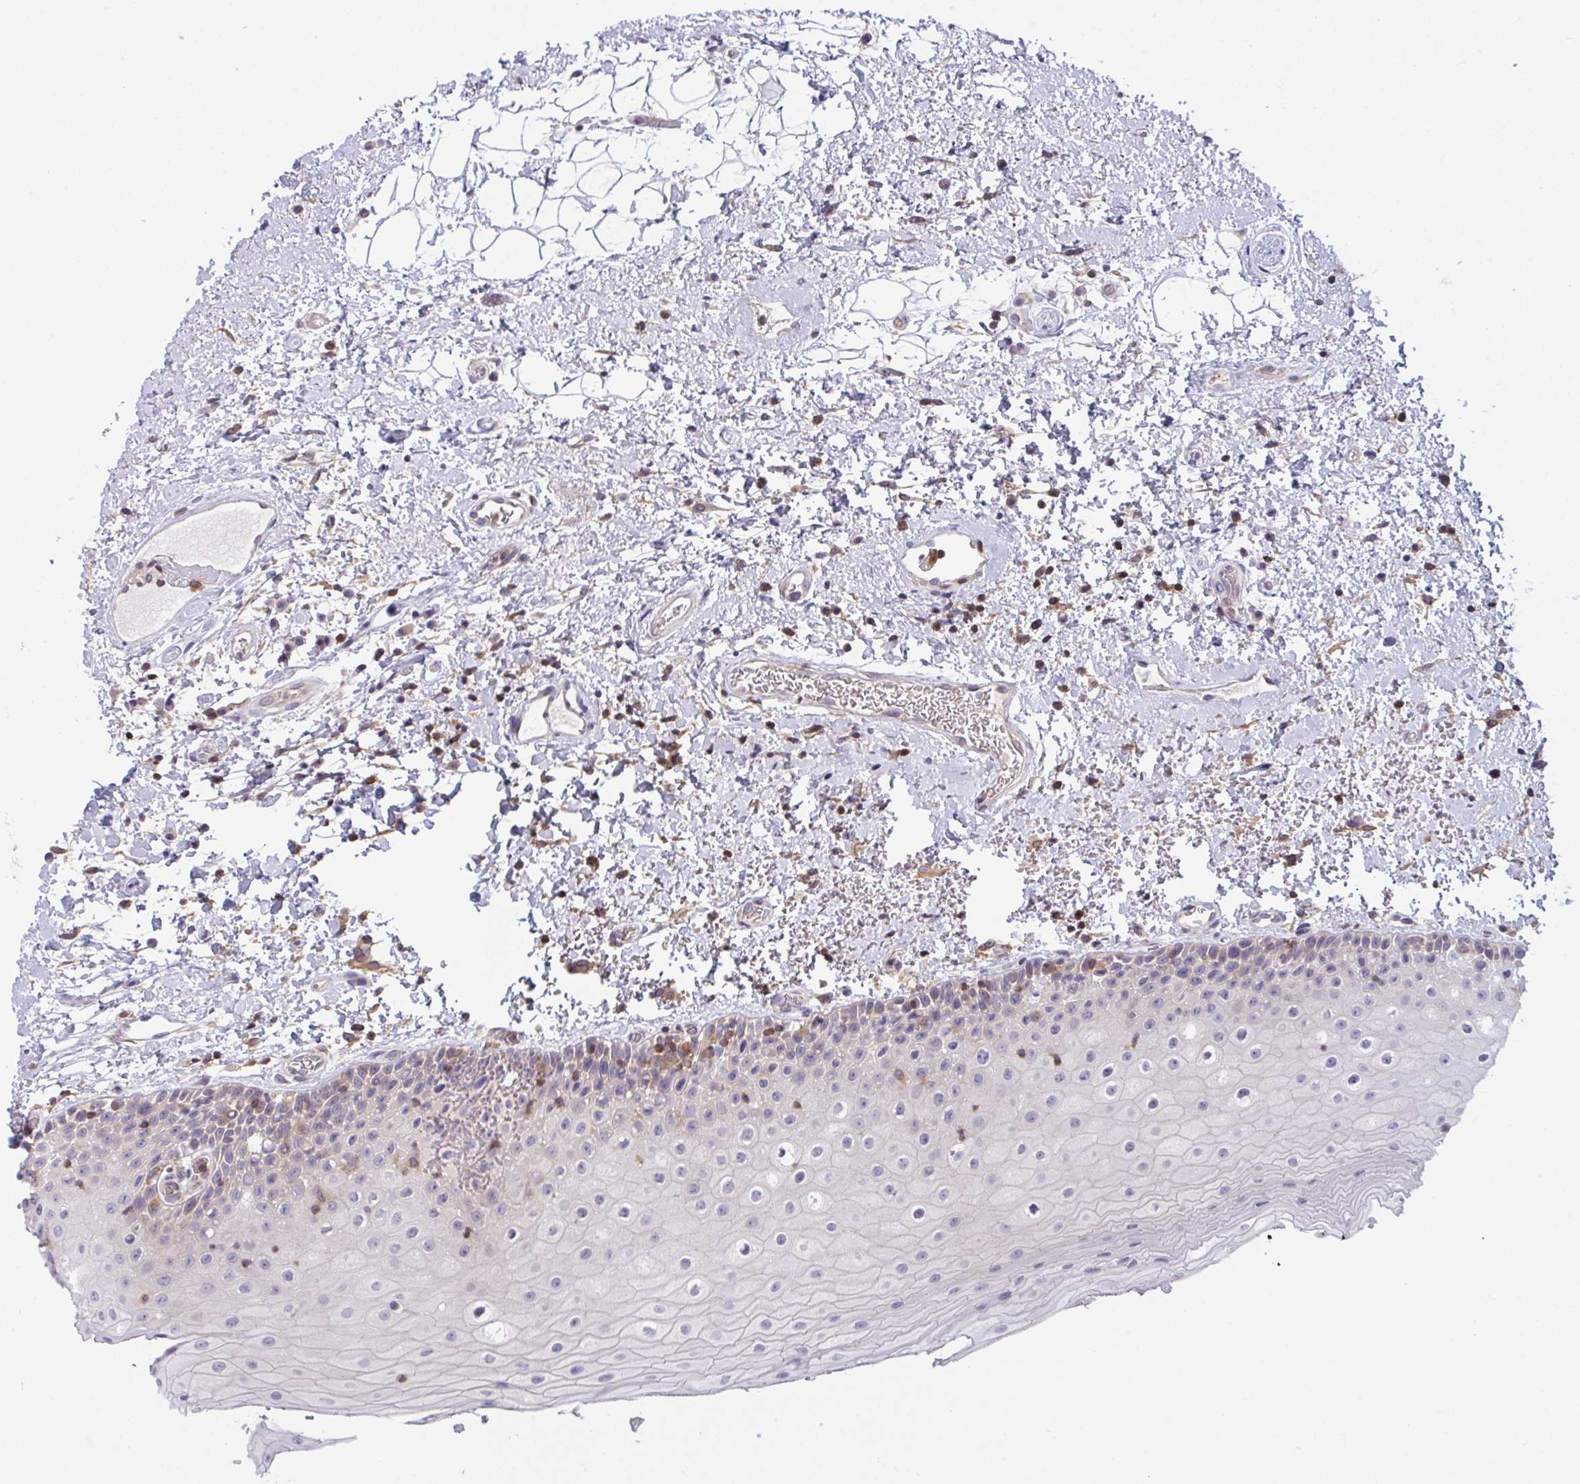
{"staining": {"intensity": "negative", "quantity": "none", "location": "none"}, "tissue": "oral mucosa", "cell_type": "Squamous epithelial cells", "image_type": "normal", "snomed": [{"axis": "morphology", "description": "Normal tissue, NOS"}, {"axis": "topography", "description": "Oral tissue"}], "caption": "Oral mucosa was stained to show a protein in brown. There is no significant positivity in squamous epithelial cells. (DAB immunohistochemistry (IHC), high magnification).", "gene": "TANK", "patient": {"sex": "female", "age": 82}}